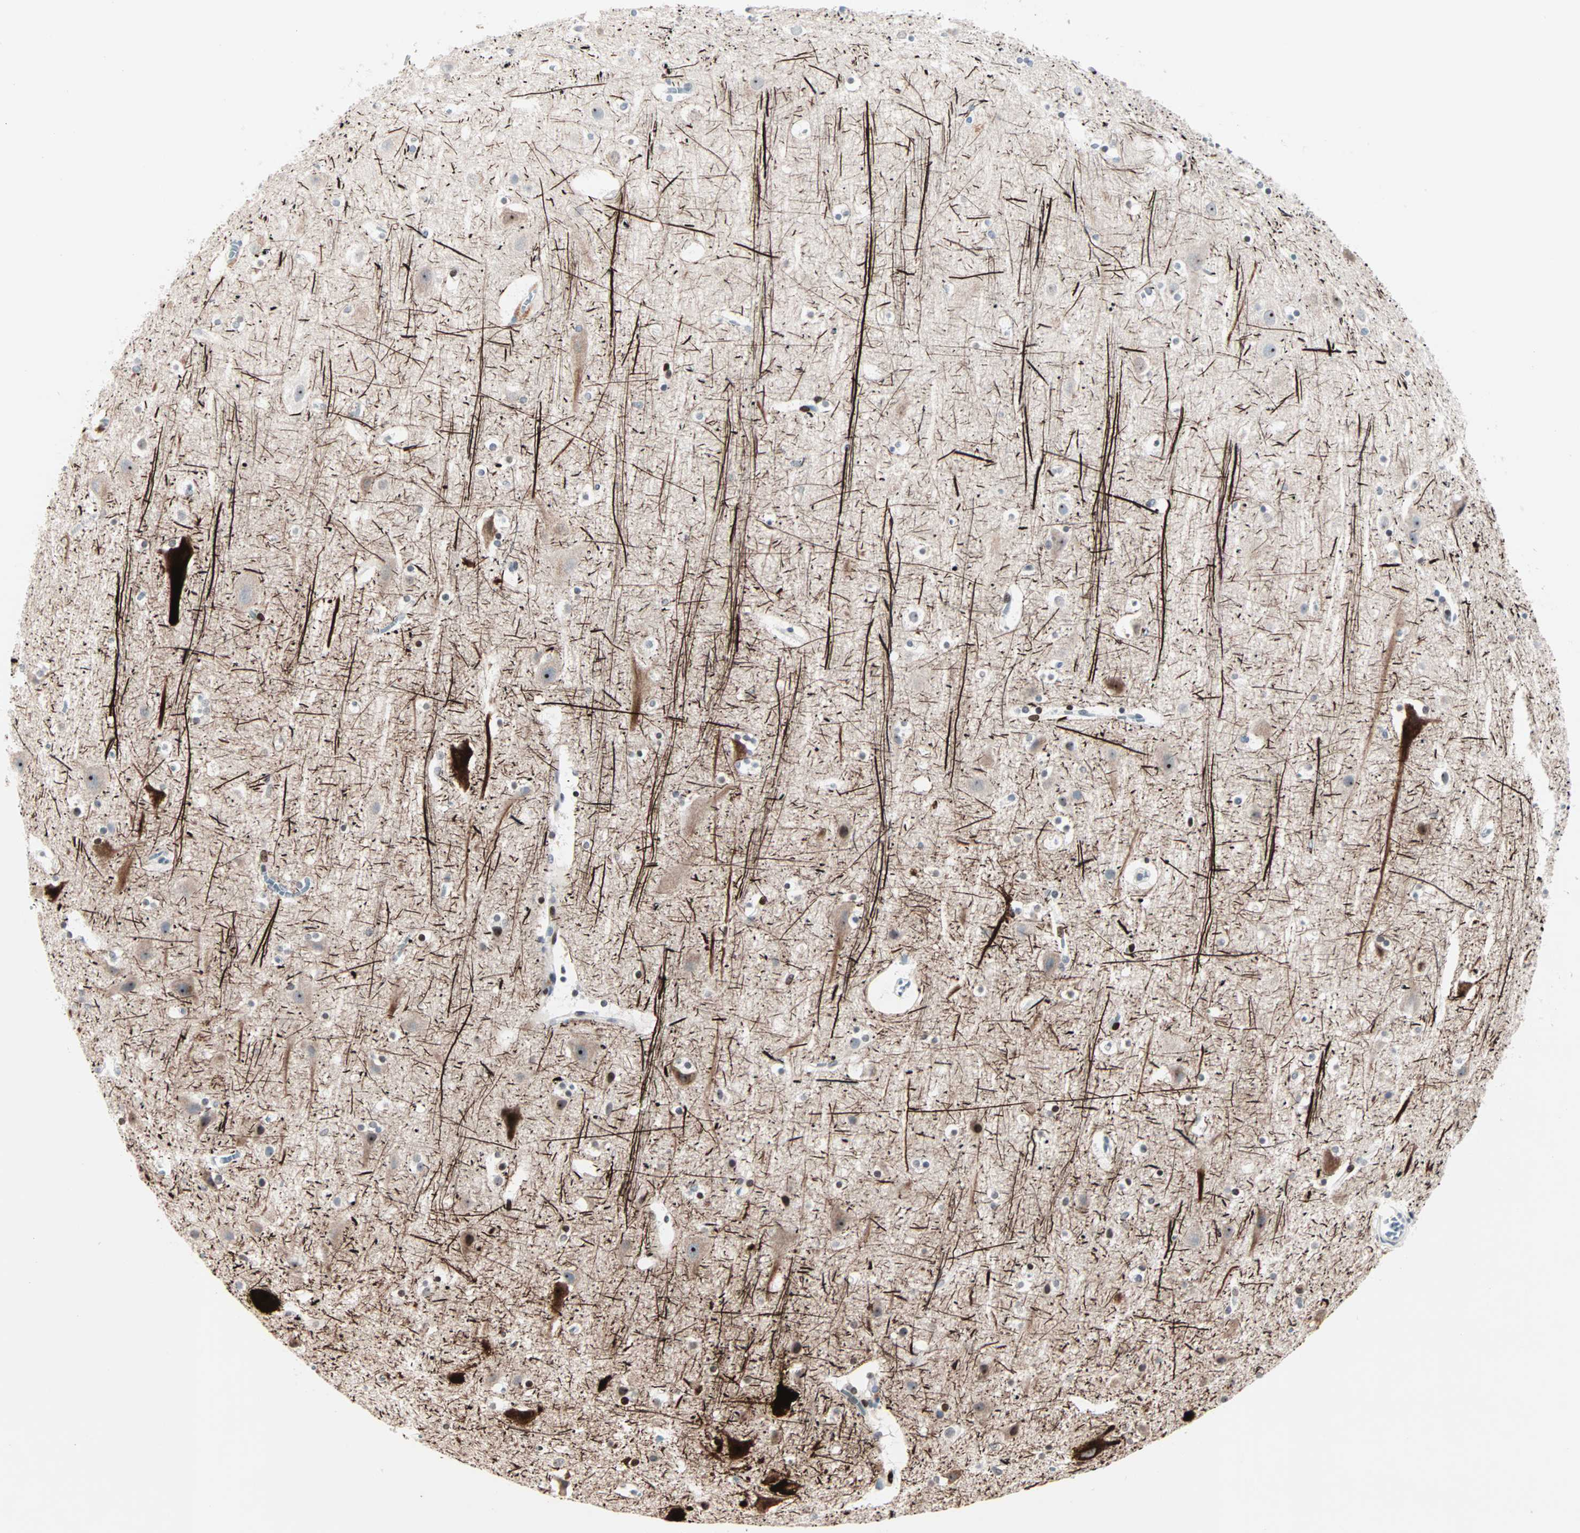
{"staining": {"intensity": "negative", "quantity": "none", "location": "none"}, "tissue": "cerebral cortex", "cell_type": "Endothelial cells", "image_type": "normal", "snomed": [{"axis": "morphology", "description": "Normal tissue, NOS"}, {"axis": "topography", "description": "Cerebral cortex"}], "caption": "This is an IHC image of benign cerebral cortex. There is no expression in endothelial cells.", "gene": "NEFH", "patient": {"sex": "male", "age": 45}}